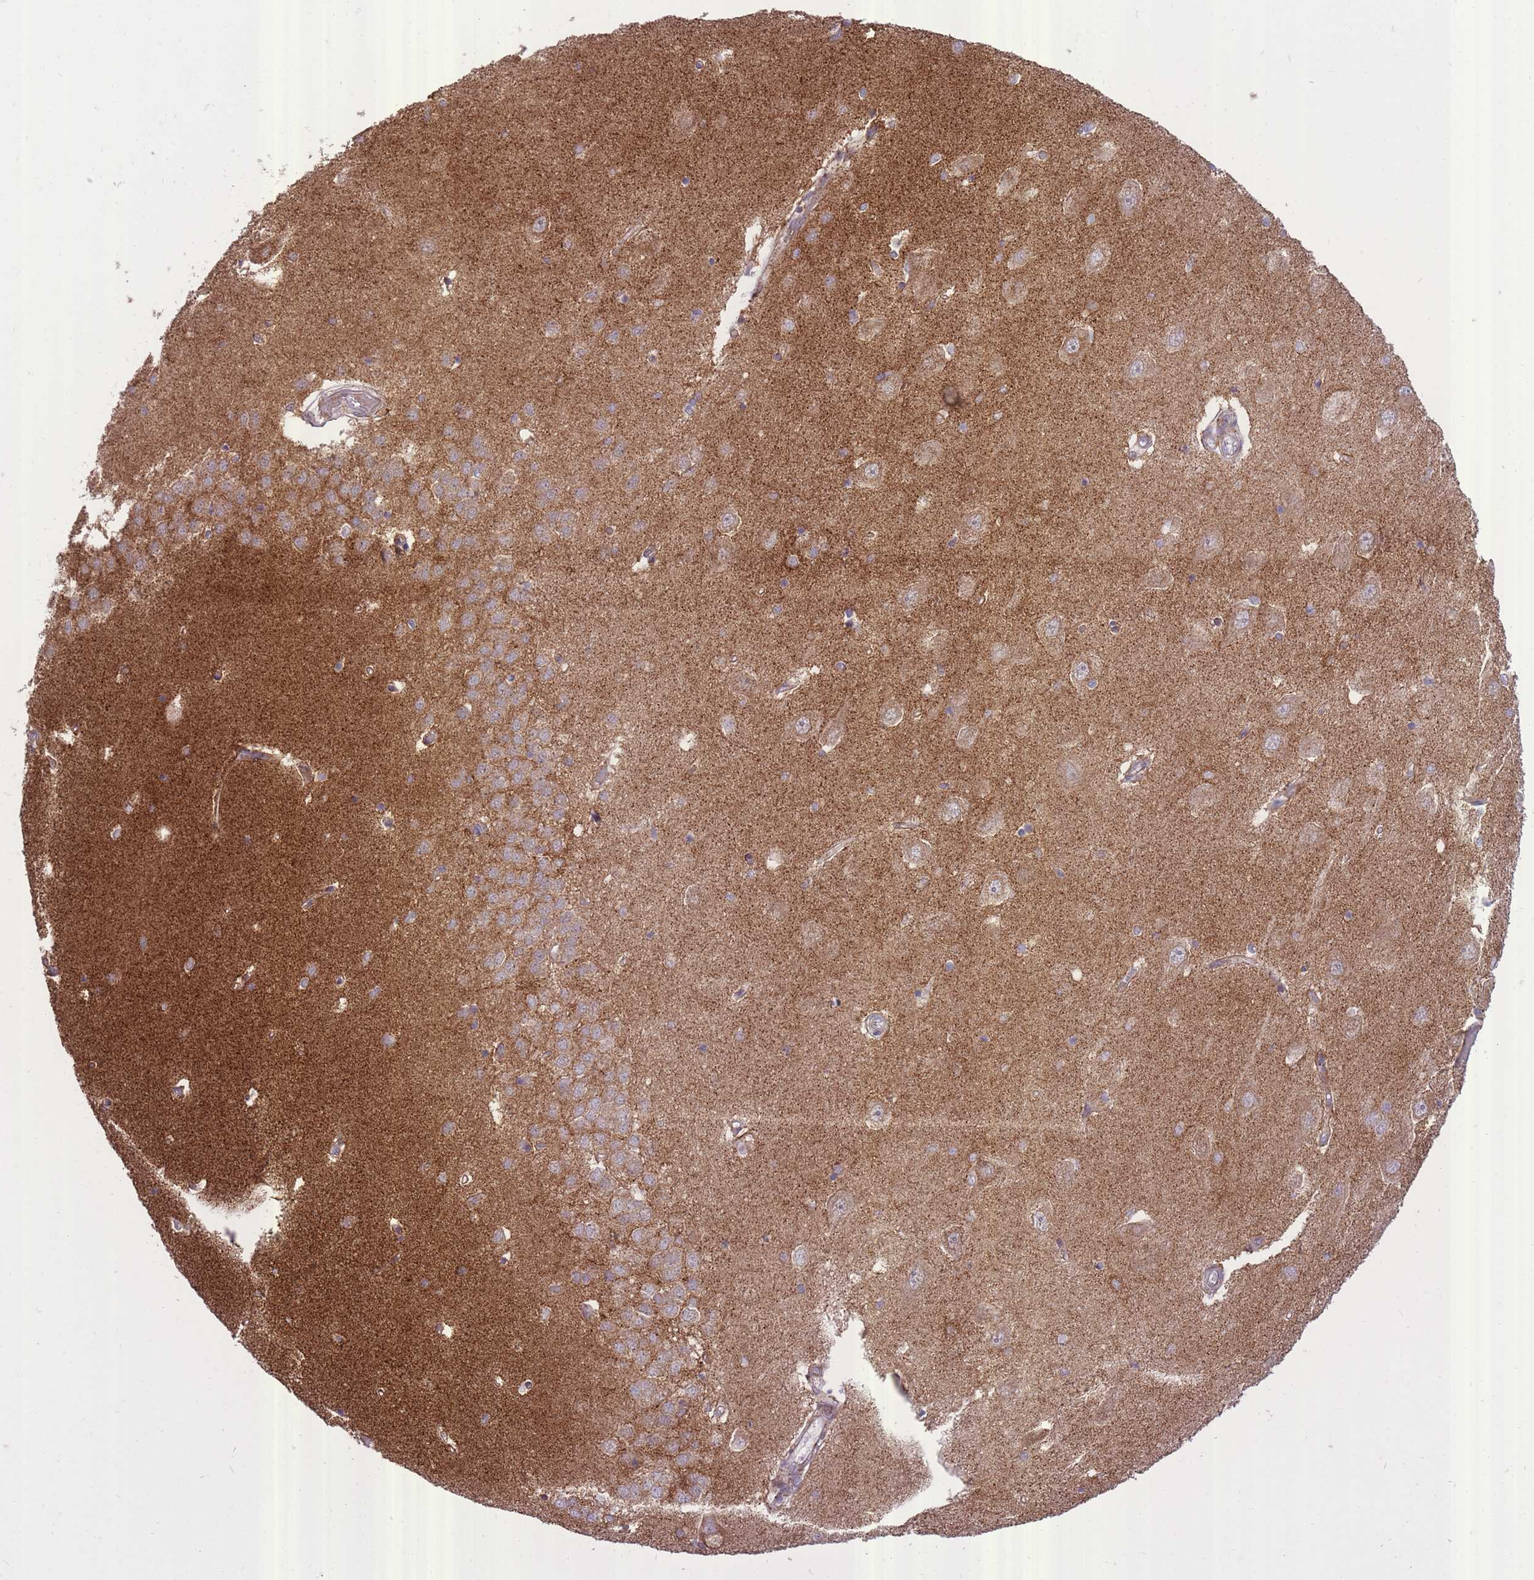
{"staining": {"intensity": "negative", "quantity": "none", "location": "none"}, "tissue": "hippocampus", "cell_type": "Glial cells", "image_type": "normal", "snomed": [{"axis": "morphology", "description": "Normal tissue, NOS"}, {"axis": "topography", "description": "Hippocampus"}], "caption": "Immunohistochemistry image of unremarkable human hippocampus stained for a protein (brown), which reveals no staining in glial cells. (DAB (3,3'-diaminobenzidine) immunohistochemistry (IHC) visualized using brightfield microscopy, high magnification).", "gene": "SLC4A4", "patient": {"sex": "male", "age": 45}}